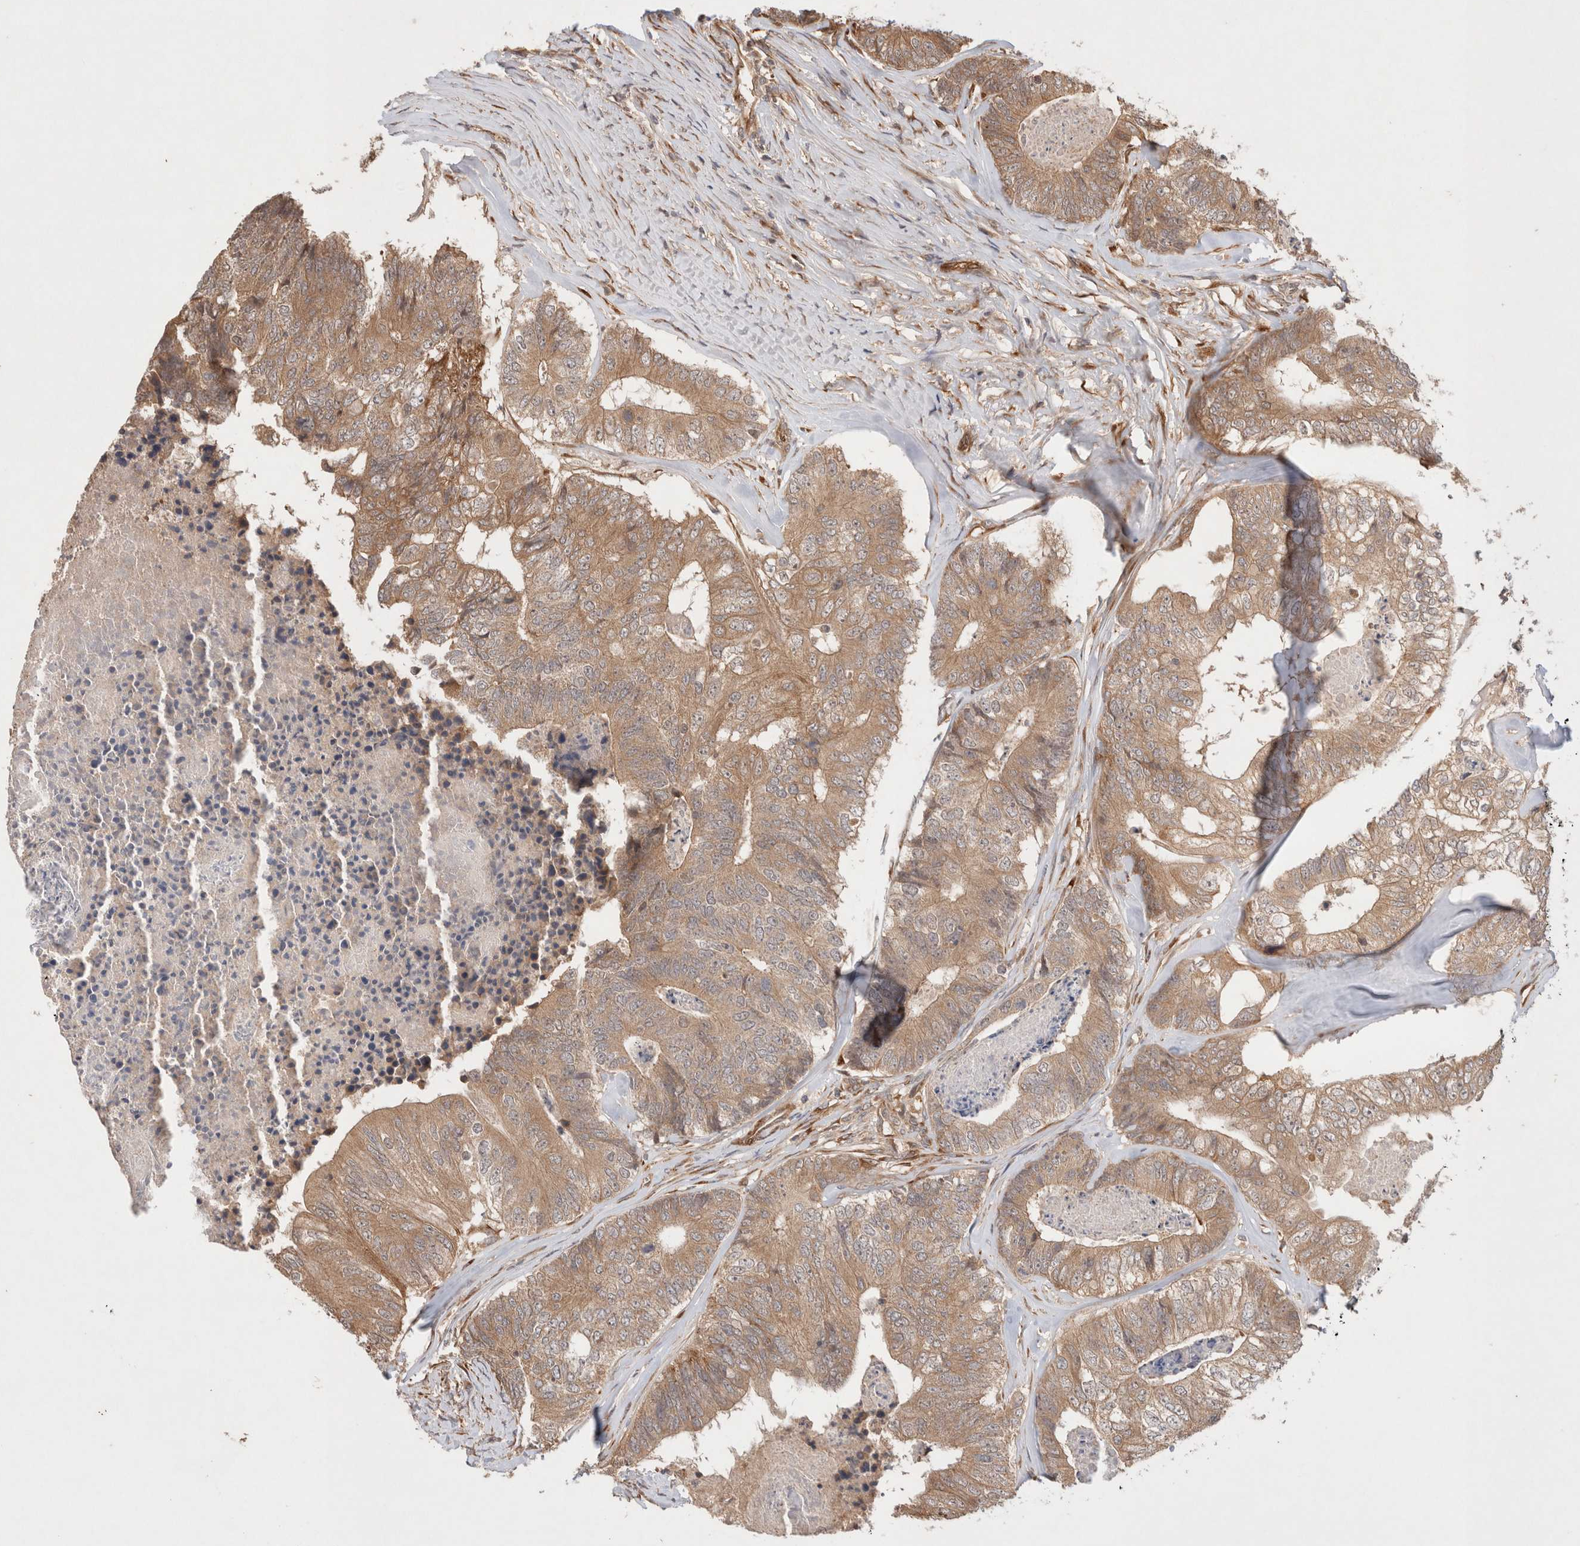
{"staining": {"intensity": "moderate", "quantity": ">75%", "location": "cytoplasmic/membranous"}, "tissue": "colorectal cancer", "cell_type": "Tumor cells", "image_type": "cancer", "snomed": [{"axis": "morphology", "description": "Adenocarcinoma, NOS"}, {"axis": "topography", "description": "Colon"}], "caption": "Protein expression analysis of human colorectal cancer (adenocarcinoma) reveals moderate cytoplasmic/membranous positivity in approximately >75% of tumor cells.", "gene": "KLHL20", "patient": {"sex": "female", "age": 67}}